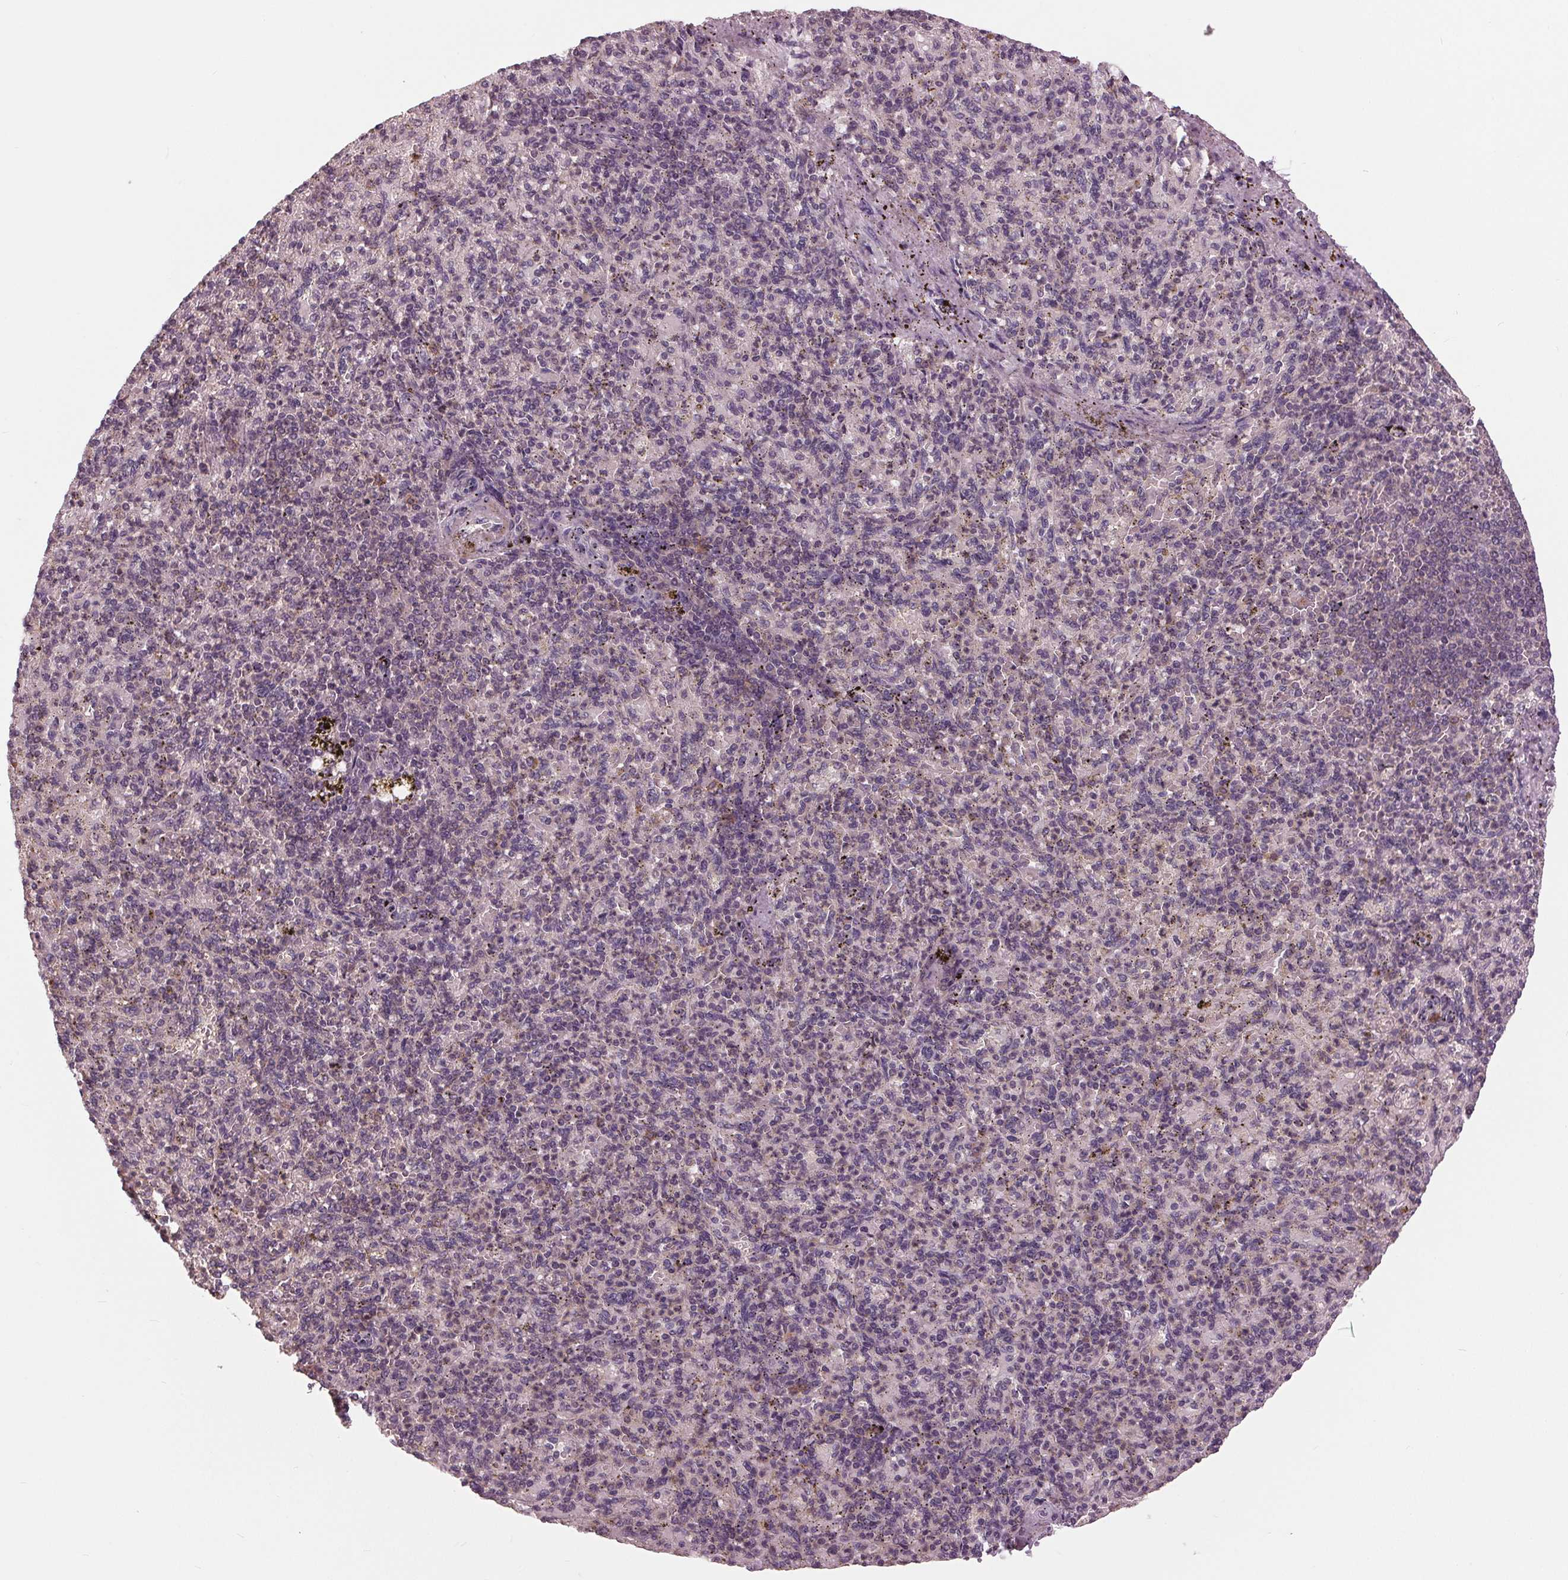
{"staining": {"intensity": "negative", "quantity": "none", "location": "none"}, "tissue": "spleen", "cell_type": "Cells in red pulp", "image_type": "normal", "snomed": [{"axis": "morphology", "description": "Normal tissue, NOS"}, {"axis": "topography", "description": "Spleen"}], "caption": "Cells in red pulp show no significant positivity in normal spleen. (Immunohistochemistry (ihc), brightfield microscopy, high magnification).", "gene": "SIGLEC6", "patient": {"sex": "female", "age": 74}}